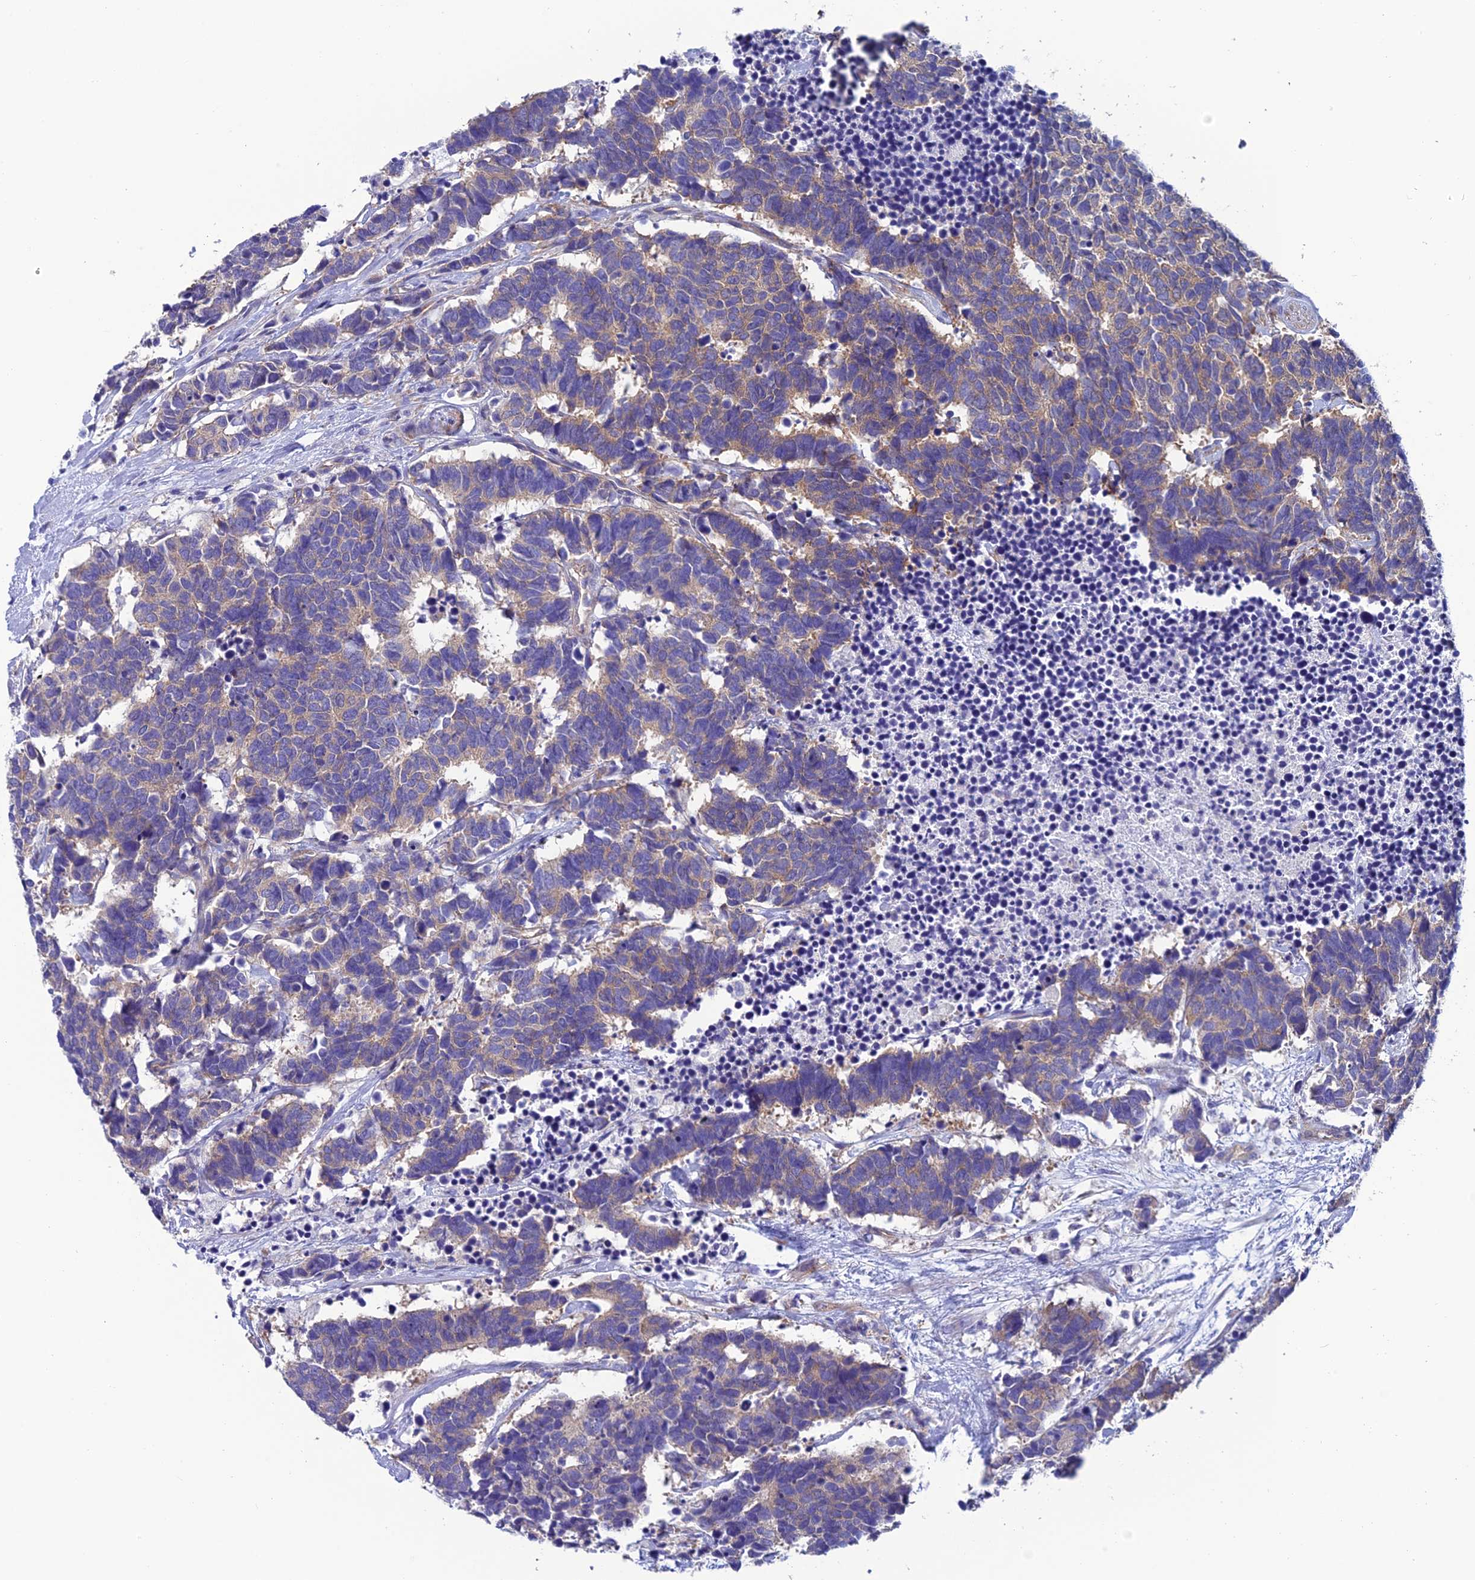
{"staining": {"intensity": "moderate", "quantity": "25%-75%", "location": "cytoplasmic/membranous"}, "tissue": "carcinoid", "cell_type": "Tumor cells", "image_type": "cancer", "snomed": [{"axis": "morphology", "description": "Carcinoma, NOS"}, {"axis": "morphology", "description": "Carcinoid, malignant, NOS"}, {"axis": "topography", "description": "Urinary bladder"}], "caption": "Carcinoid tissue displays moderate cytoplasmic/membranous staining in about 25%-75% of tumor cells (Stains: DAB (3,3'-diaminobenzidine) in brown, nuclei in blue, Microscopy: brightfield microscopy at high magnification).", "gene": "PPFIA3", "patient": {"sex": "male", "age": 57}}